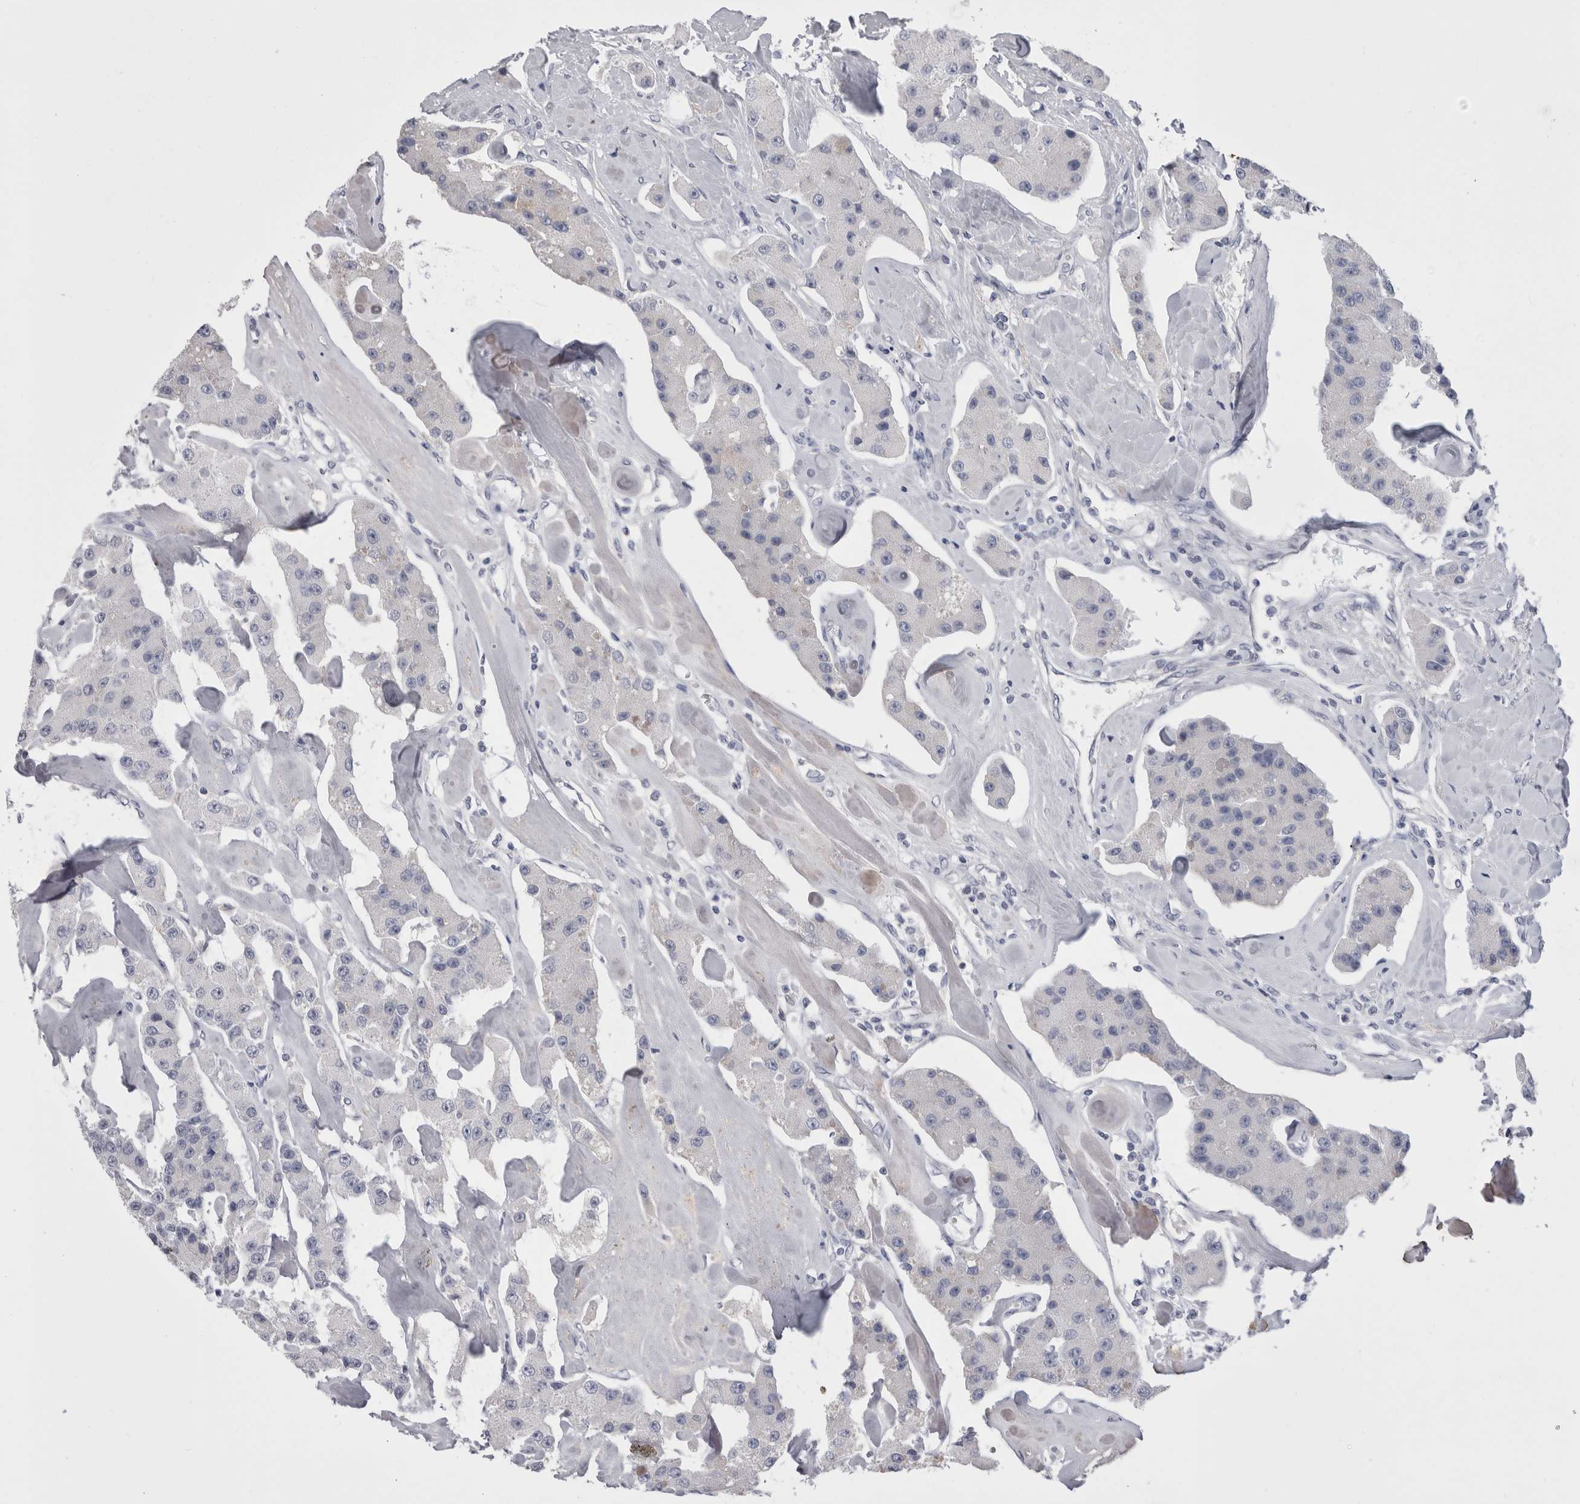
{"staining": {"intensity": "negative", "quantity": "none", "location": "none"}, "tissue": "carcinoid", "cell_type": "Tumor cells", "image_type": "cancer", "snomed": [{"axis": "morphology", "description": "Carcinoid, malignant, NOS"}, {"axis": "topography", "description": "Pancreas"}], "caption": "A histopathology image of malignant carcinoid stained for a protein demonstrates no brown staining in tumor cells. (Brightfield microscopy of DAB immunohistochemistry at high magnification).", "gene": "CDHR5", "patient": {"sex": "male", "age": 41}}